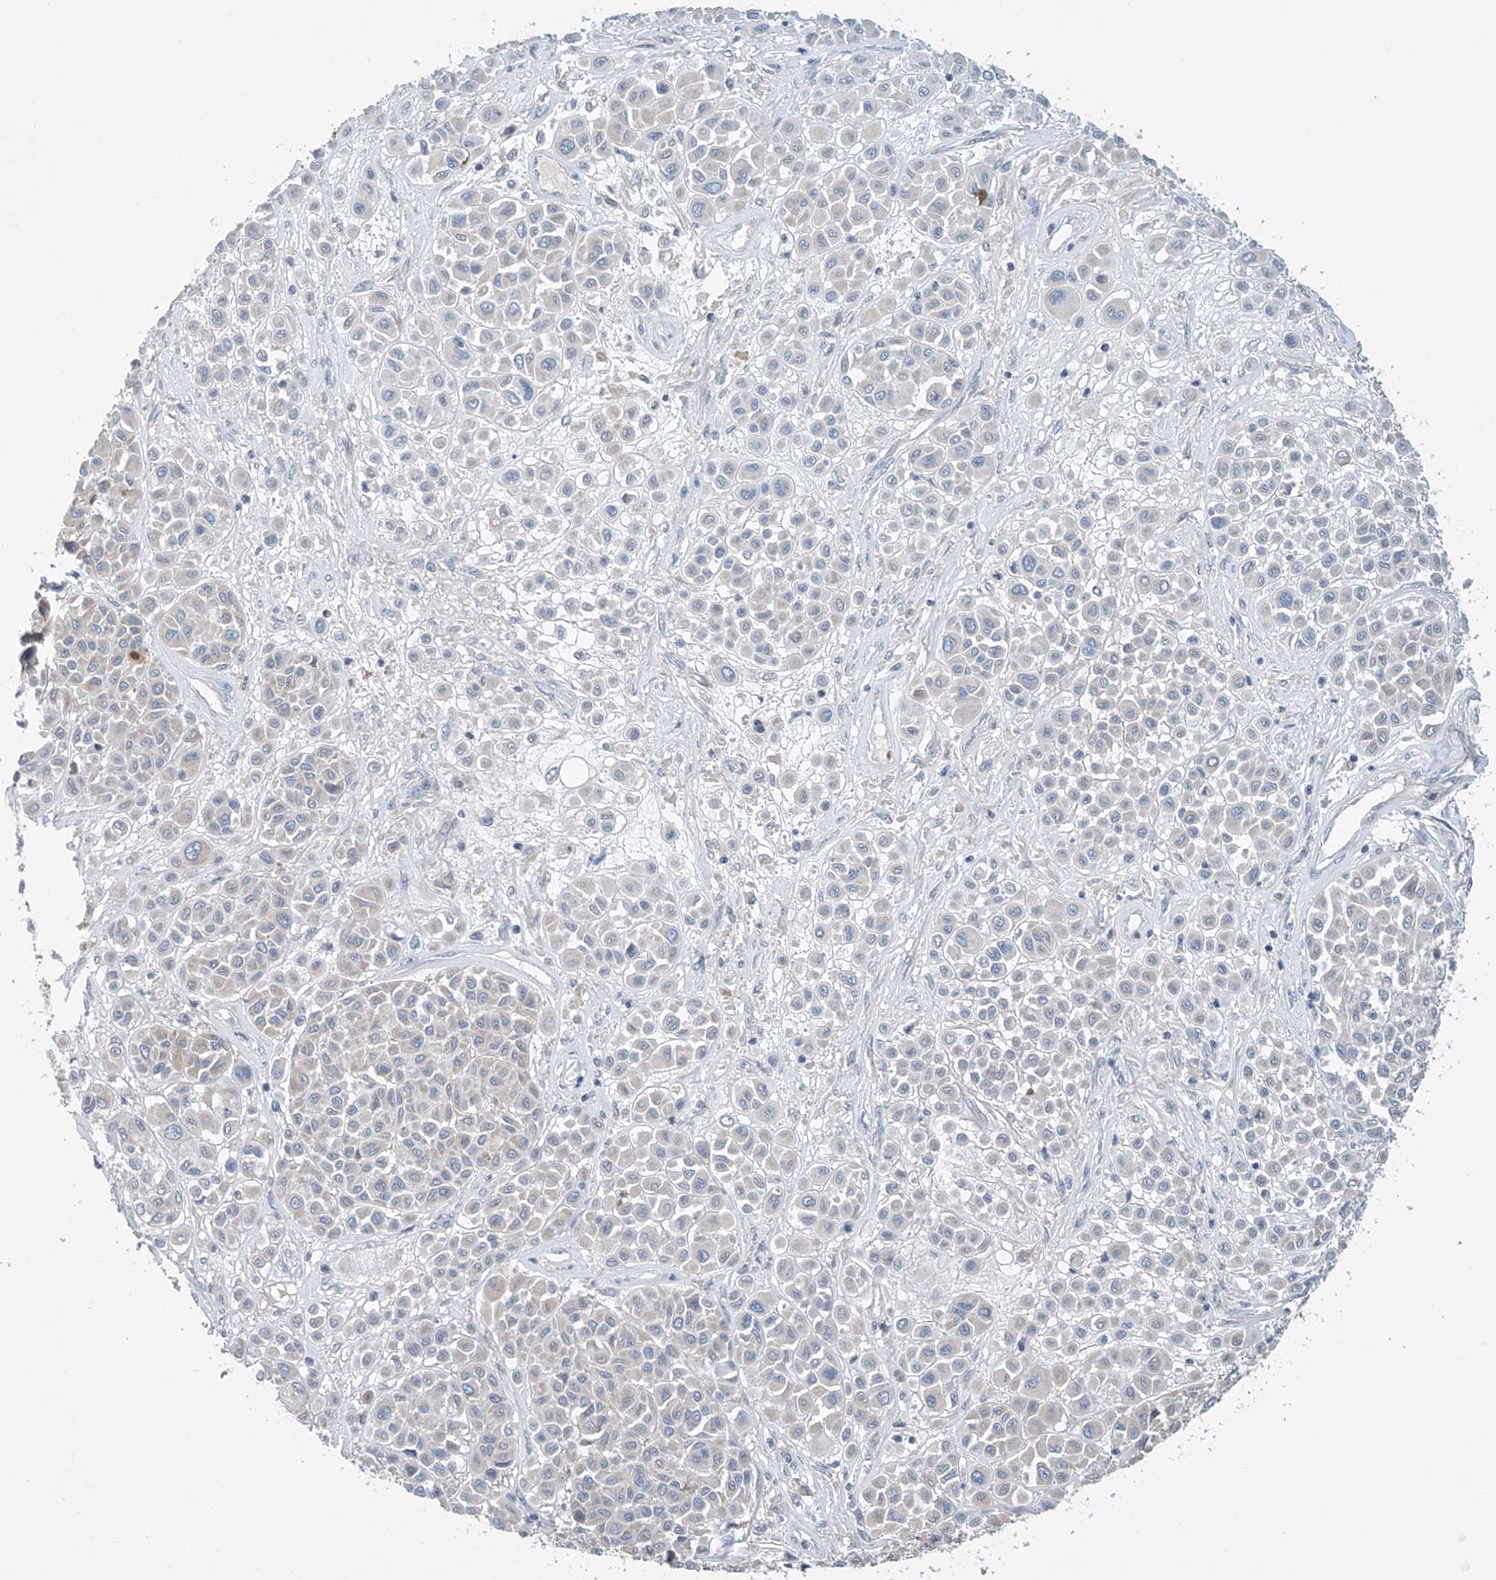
{"staining": {"intensity": "negative", "quantity": "none", "location": "none"}, "tissue": "melanoma", "cell_type": "Tumor cells", "image_type": "cancer", "snomed": [{"axis": "morphology", "description": "Malignant melanoma, Metastatic site"}, {"axis": "topography", "description": "Soft tissue"}], "caption": "Tumor cells show no significant expression in melanoma. (IHC, brightfield microscopy, high magnification).", "gene": "GPC4", "patient": {"sex": "male", "age": 41}}